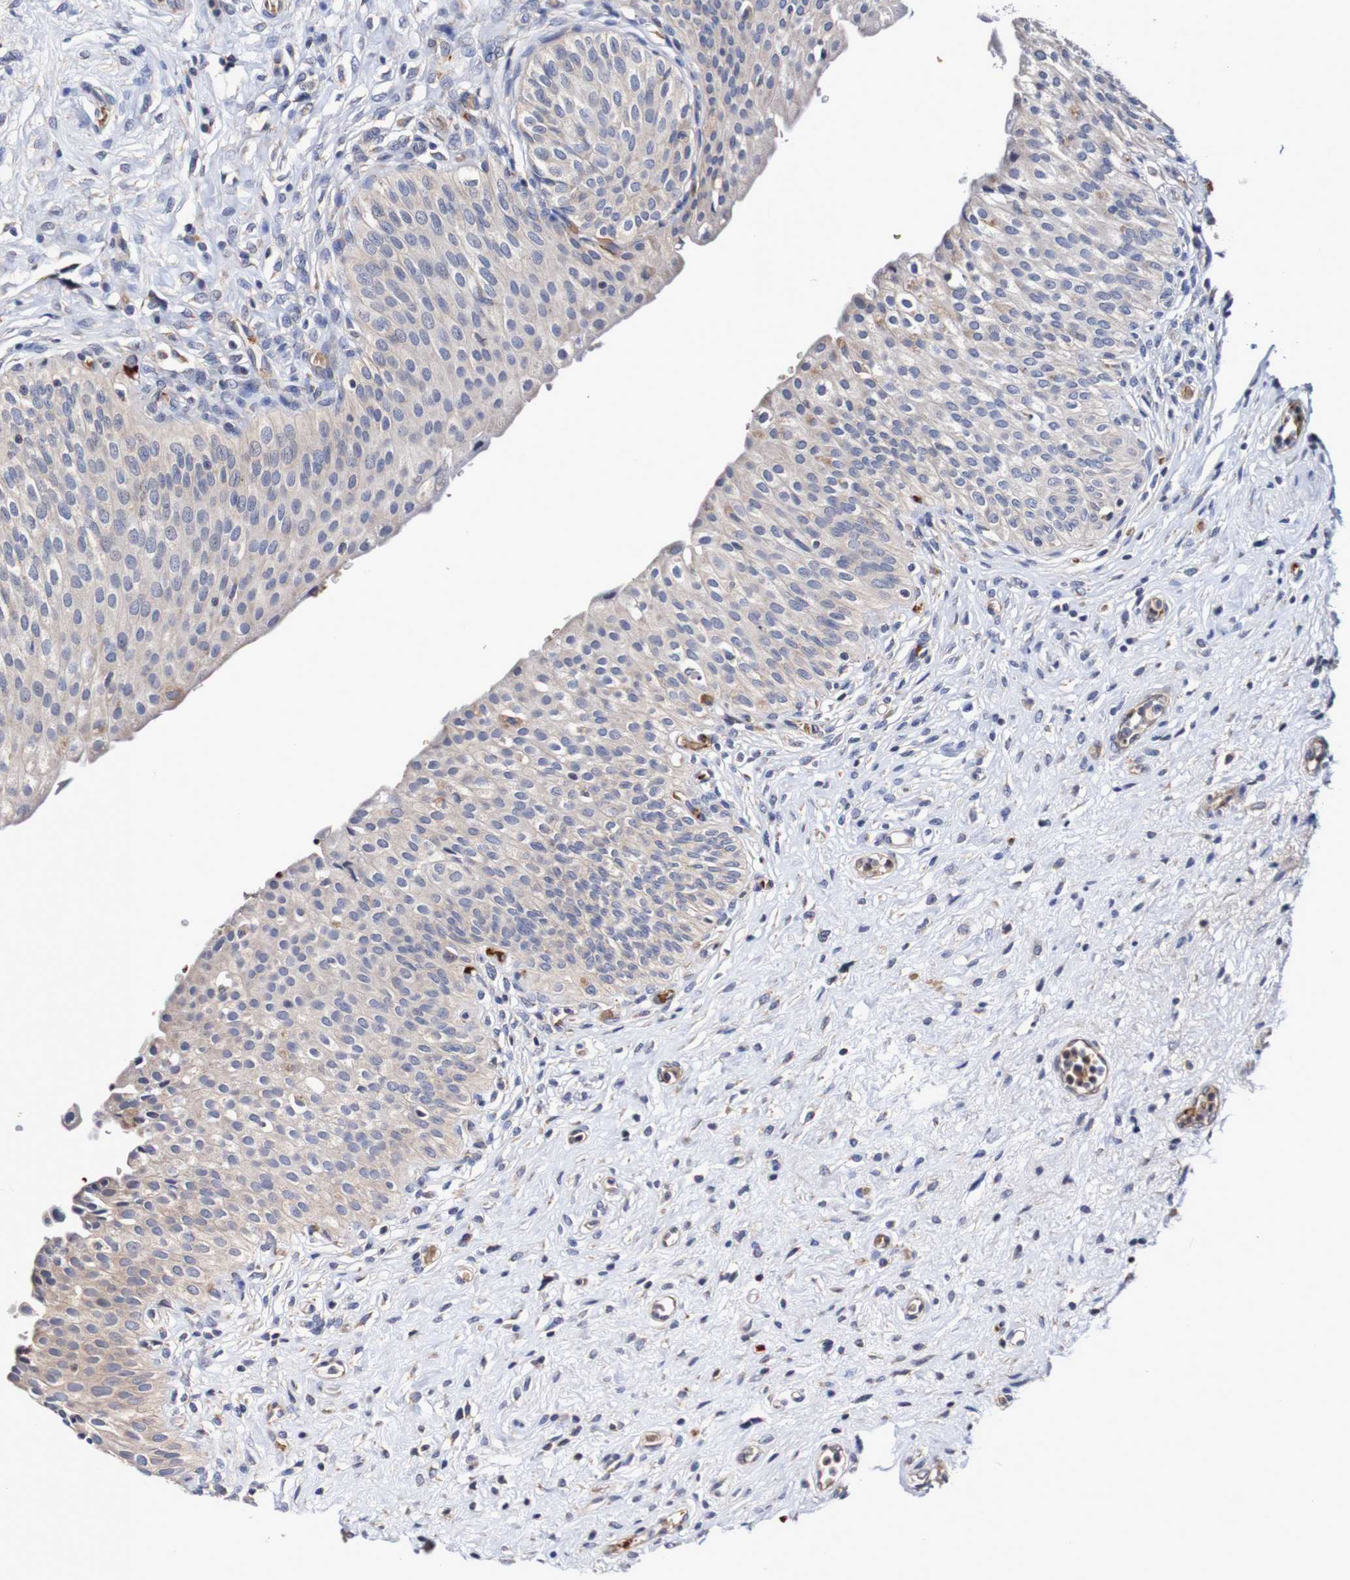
{"staining": {"intensity": "weak", "quantity": "25%-75%", "location": "cytoplasmic/membranous"}, "tissue": "urinary bladder", "cell_type": "Urothelial cells", "image_type": "normal", "snomed": [{"axis": "morphology", "description": "Normal tissue, NOS"}, {"axis": "topography", "description": "Urinary bladder"}], "caption": "Approximately 25%-75% of urothelial cells in benign urinary bladder exhibit weak cytoplasmic/membranous protein staining as visualized by brown immunohistochemical staining.", "gene": "WNT4", "patient": {"sex": "male", "age": 46}}